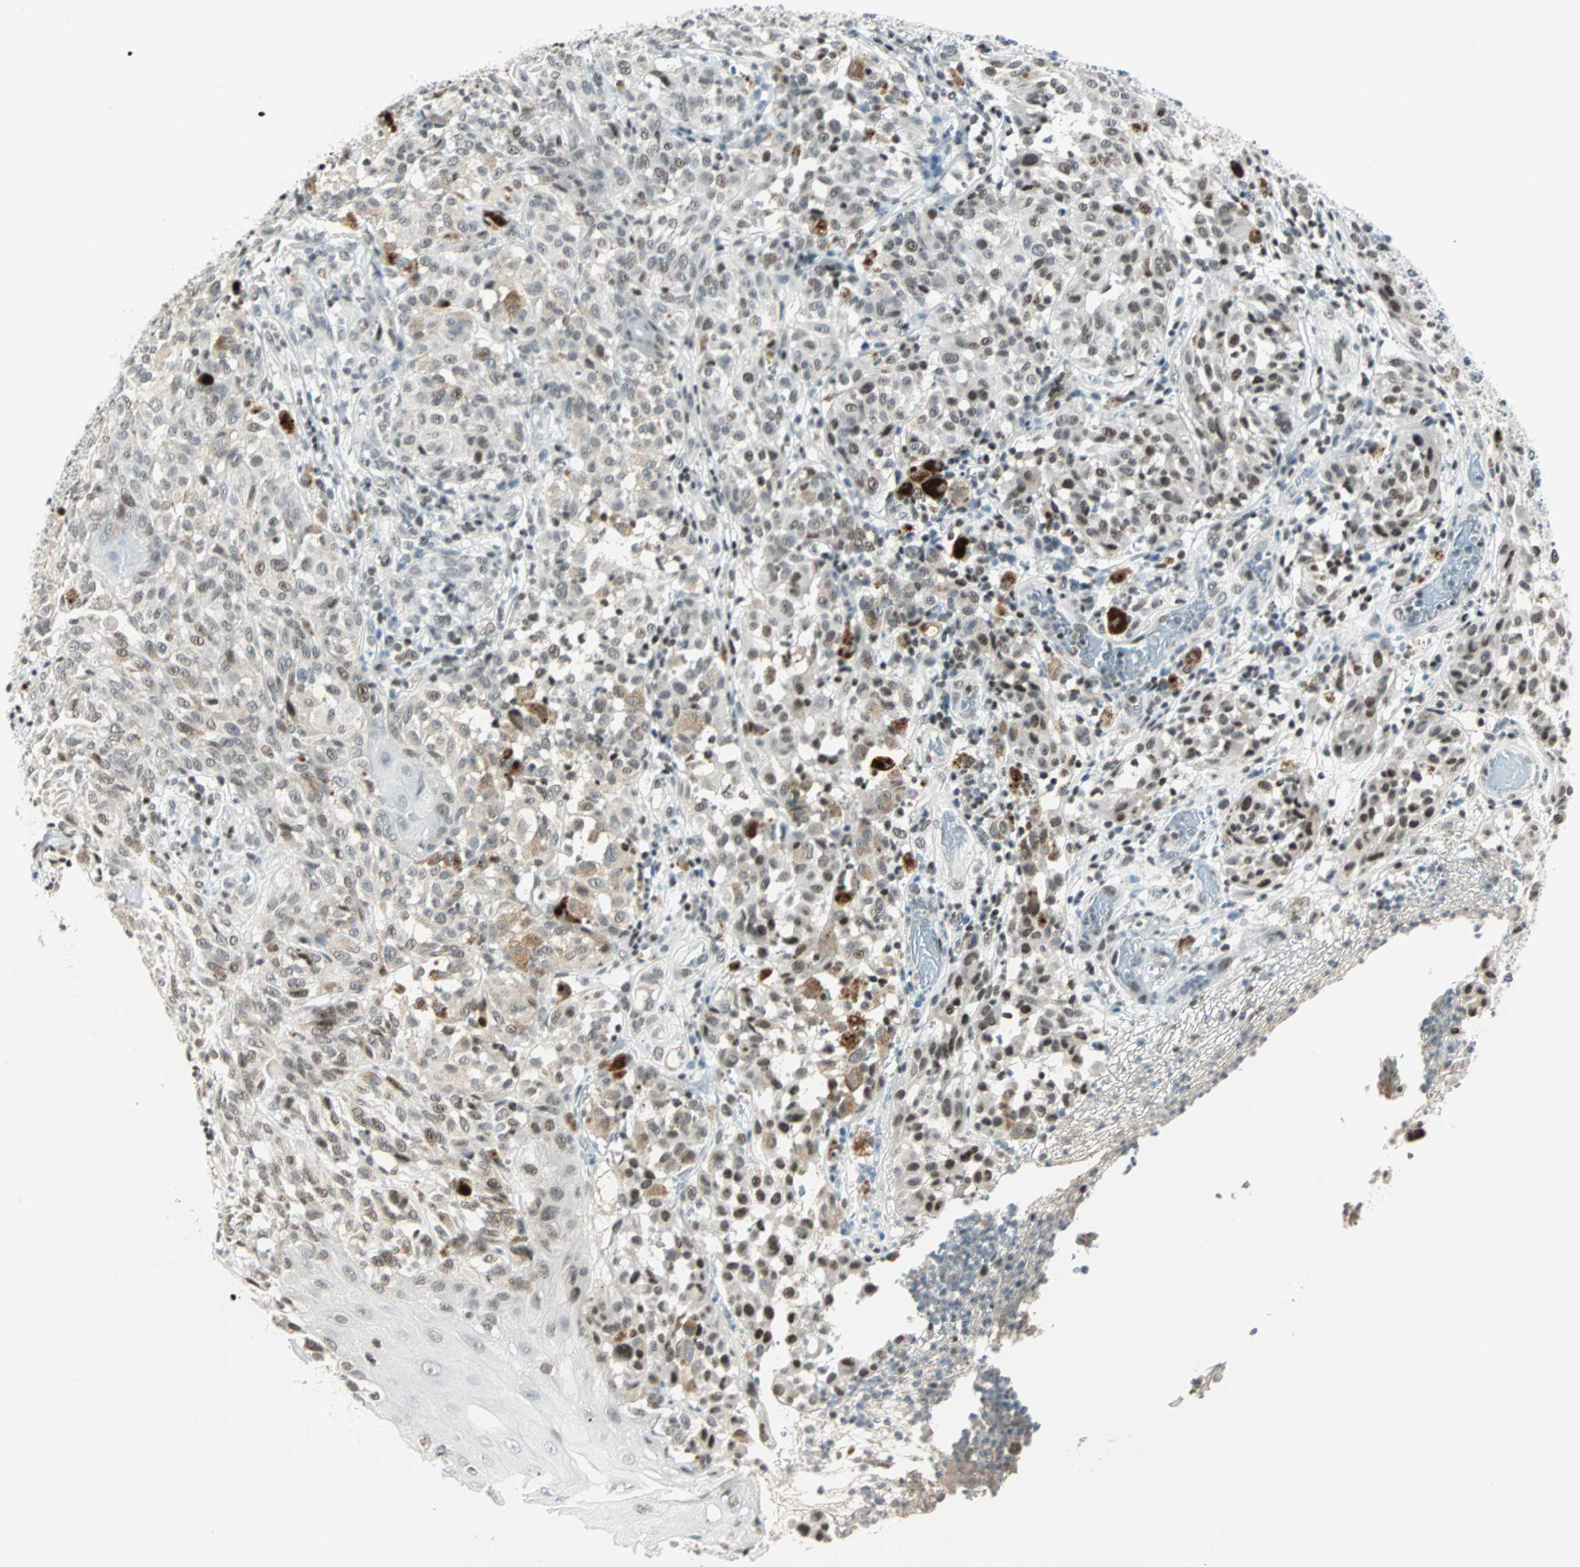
{"staining": {"intensity": "weak", "quantity": "25%-75%", "location": "nuclear"}, "tissue": "melanoma", "cell_type": "Tumor cells", "image_type": "cancer", "snomed": [{"axis": "morphology", "description": "Malignant melanoma, NOS"}, {"axis": "topography", "description": "Skin"}], "caption": "About 25%-75% of tumor cells in human melanoma reveal weak nuclear protein positivity as visualized by brown immunohistochemical staining.", "gene": "SIN3A", "patient": {"sex": "female", "age": 46}}